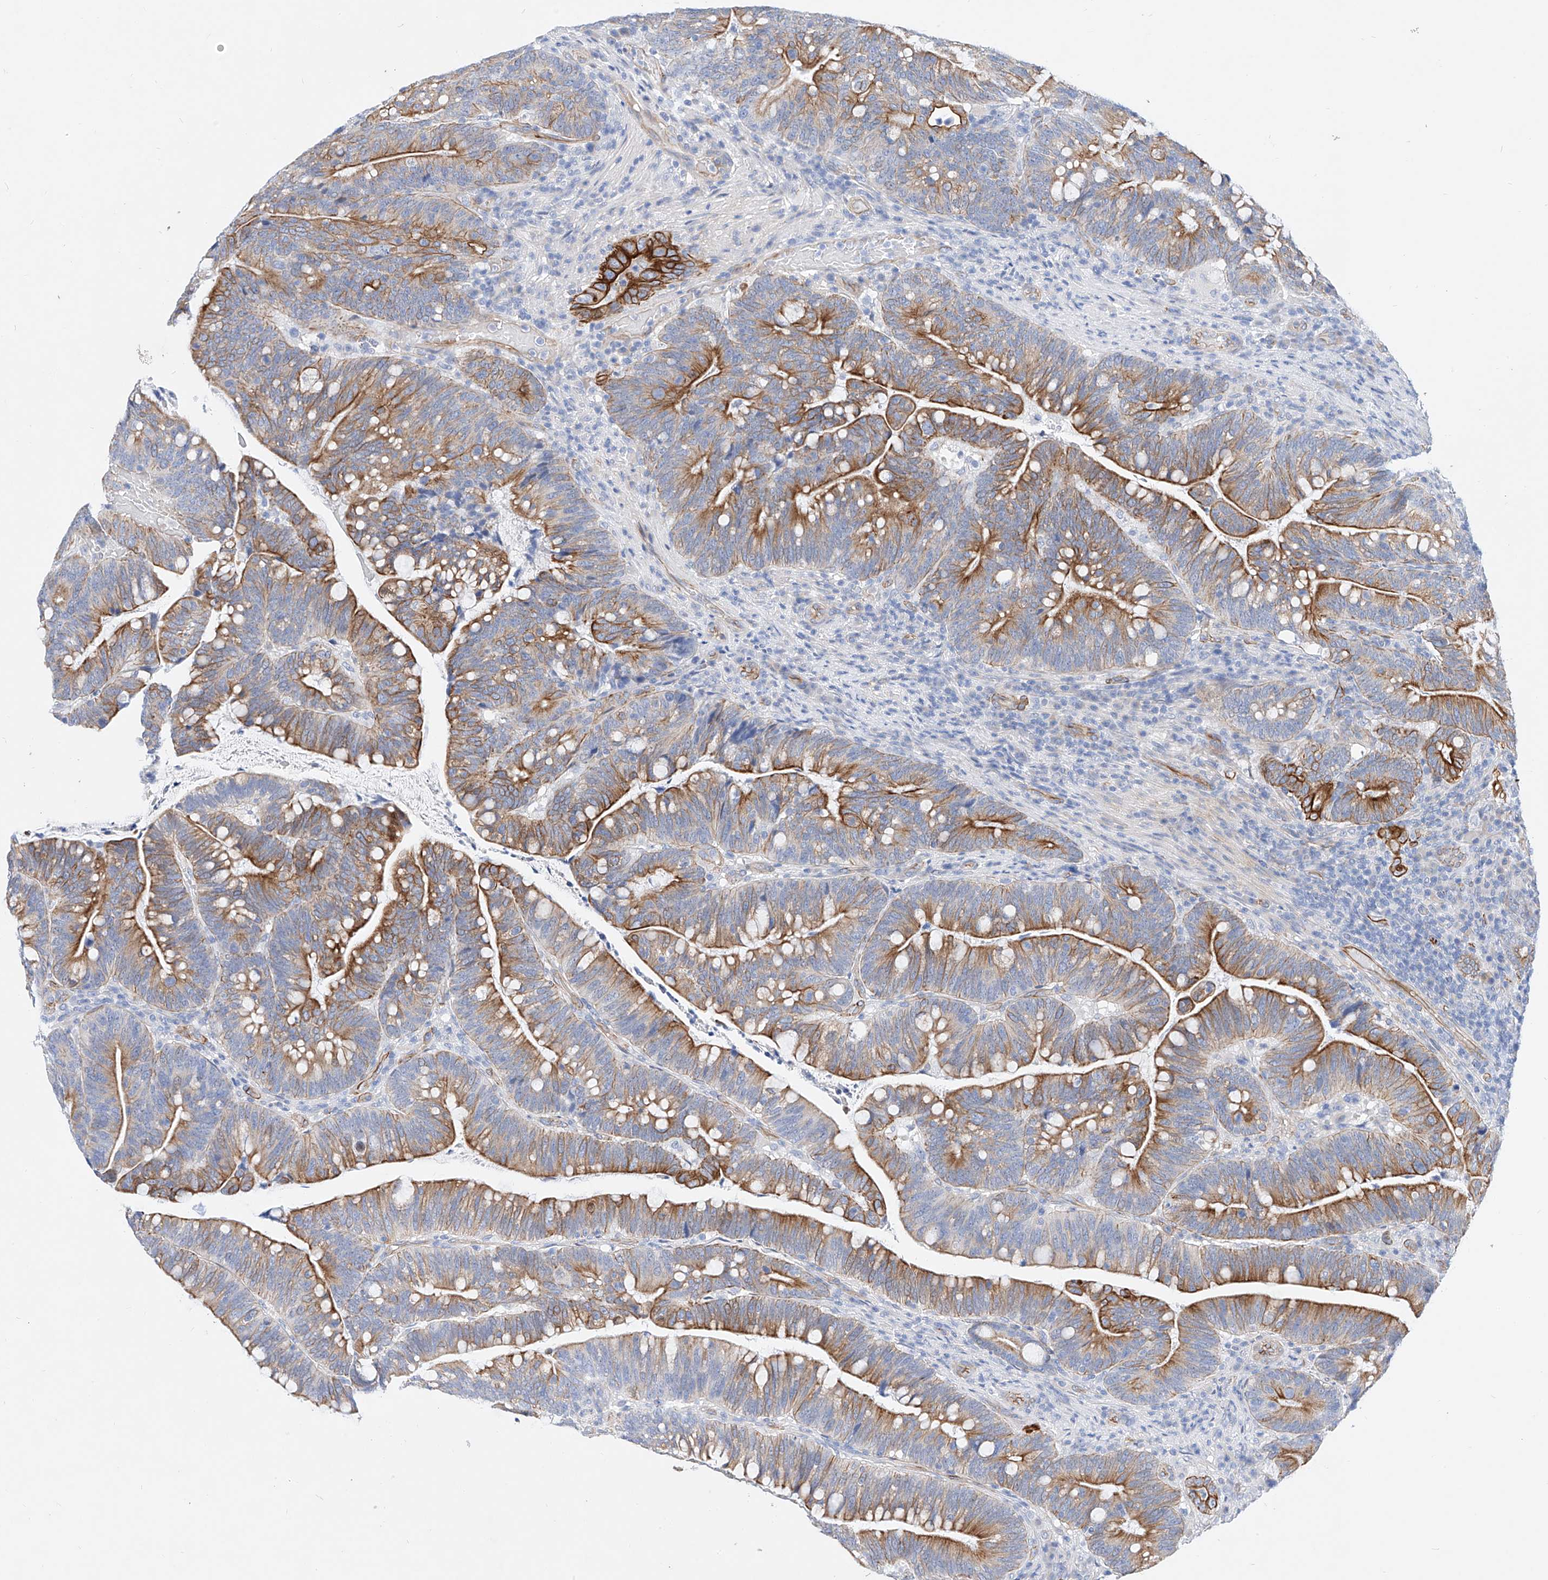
{"staining": {"intensity": "strong", "quantity": ">75%", "location": "cytoplasmic/membranous"}, "tissue": "colorectal cancer", "cell_type": "Tumor cells", "image_type": "cancer", "snomed": [{"axis": "morphology", "description": "Adenocarcinoma, NOS"}, {"axis": "topography", "description": "Colon"}], "caption": "The micrograph exhibits staining of colorectal cancer (adenocarcinoma), revealing strong cytoplasmic/membranous protein staining (brown color) within tumor cells.", "gene": "SBSPON", "patient": {"sex": "female", "age": 66}}